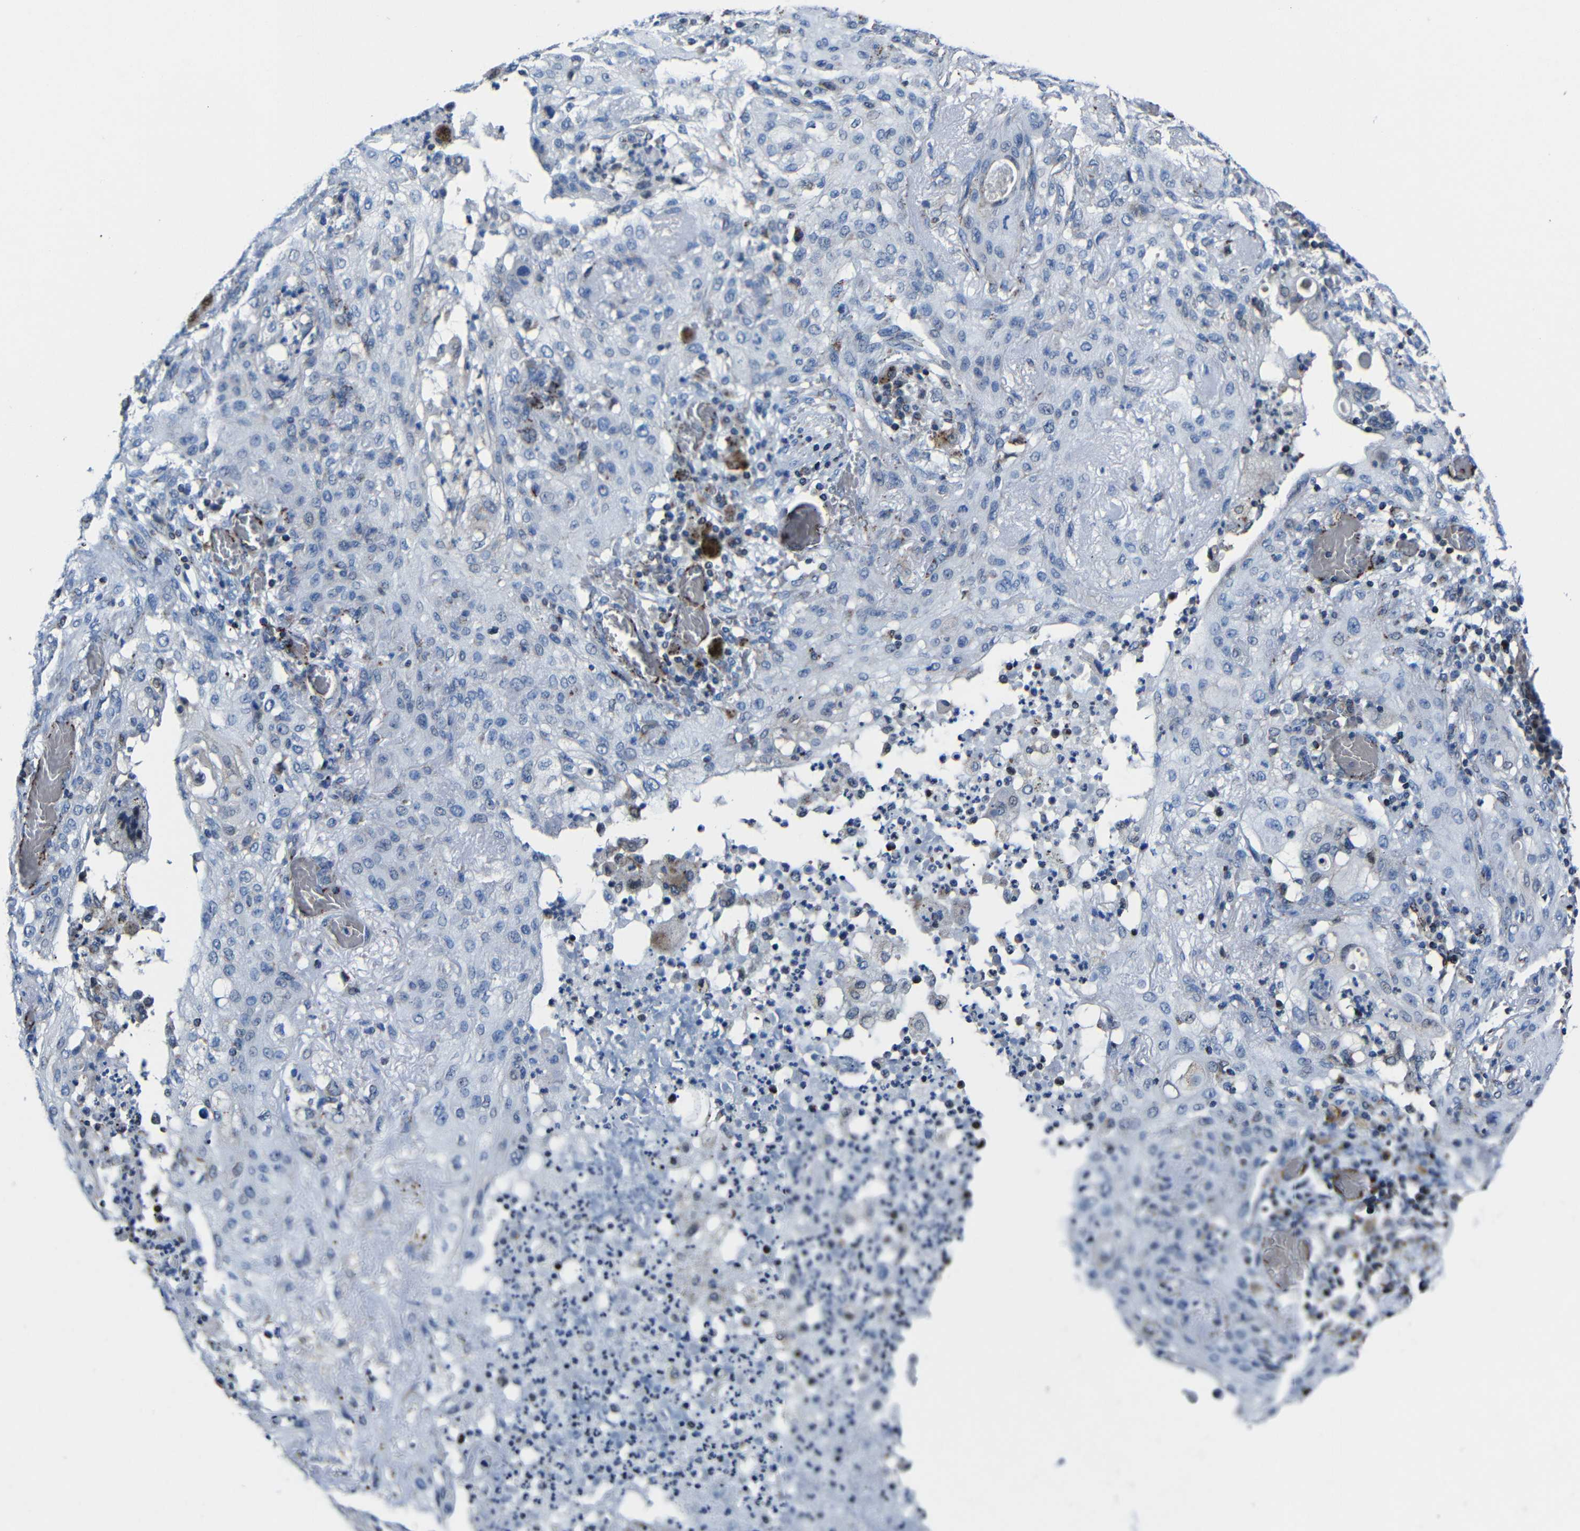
{"staining": {"intensity": "negative", "quantity": "none", "location": "none"}, "tissue": "lung cancer", "cell_type": "Tumor cells", "image_type": "cancer", "snomed": [{"axis": "morphology", "description": "Squamous cell carcinoma, NOS"}, {"axis": "topography", "description": "Lung"}], "caption": "High magnification brightfield microscopy of lung squamous cell carcinoma stained with DAB (brown) and counterstained with hematoxylin (blue): tumor cells show no significant positivity.", "gene": "CA5B", "patient": {"sex": "female", "age": 47}}